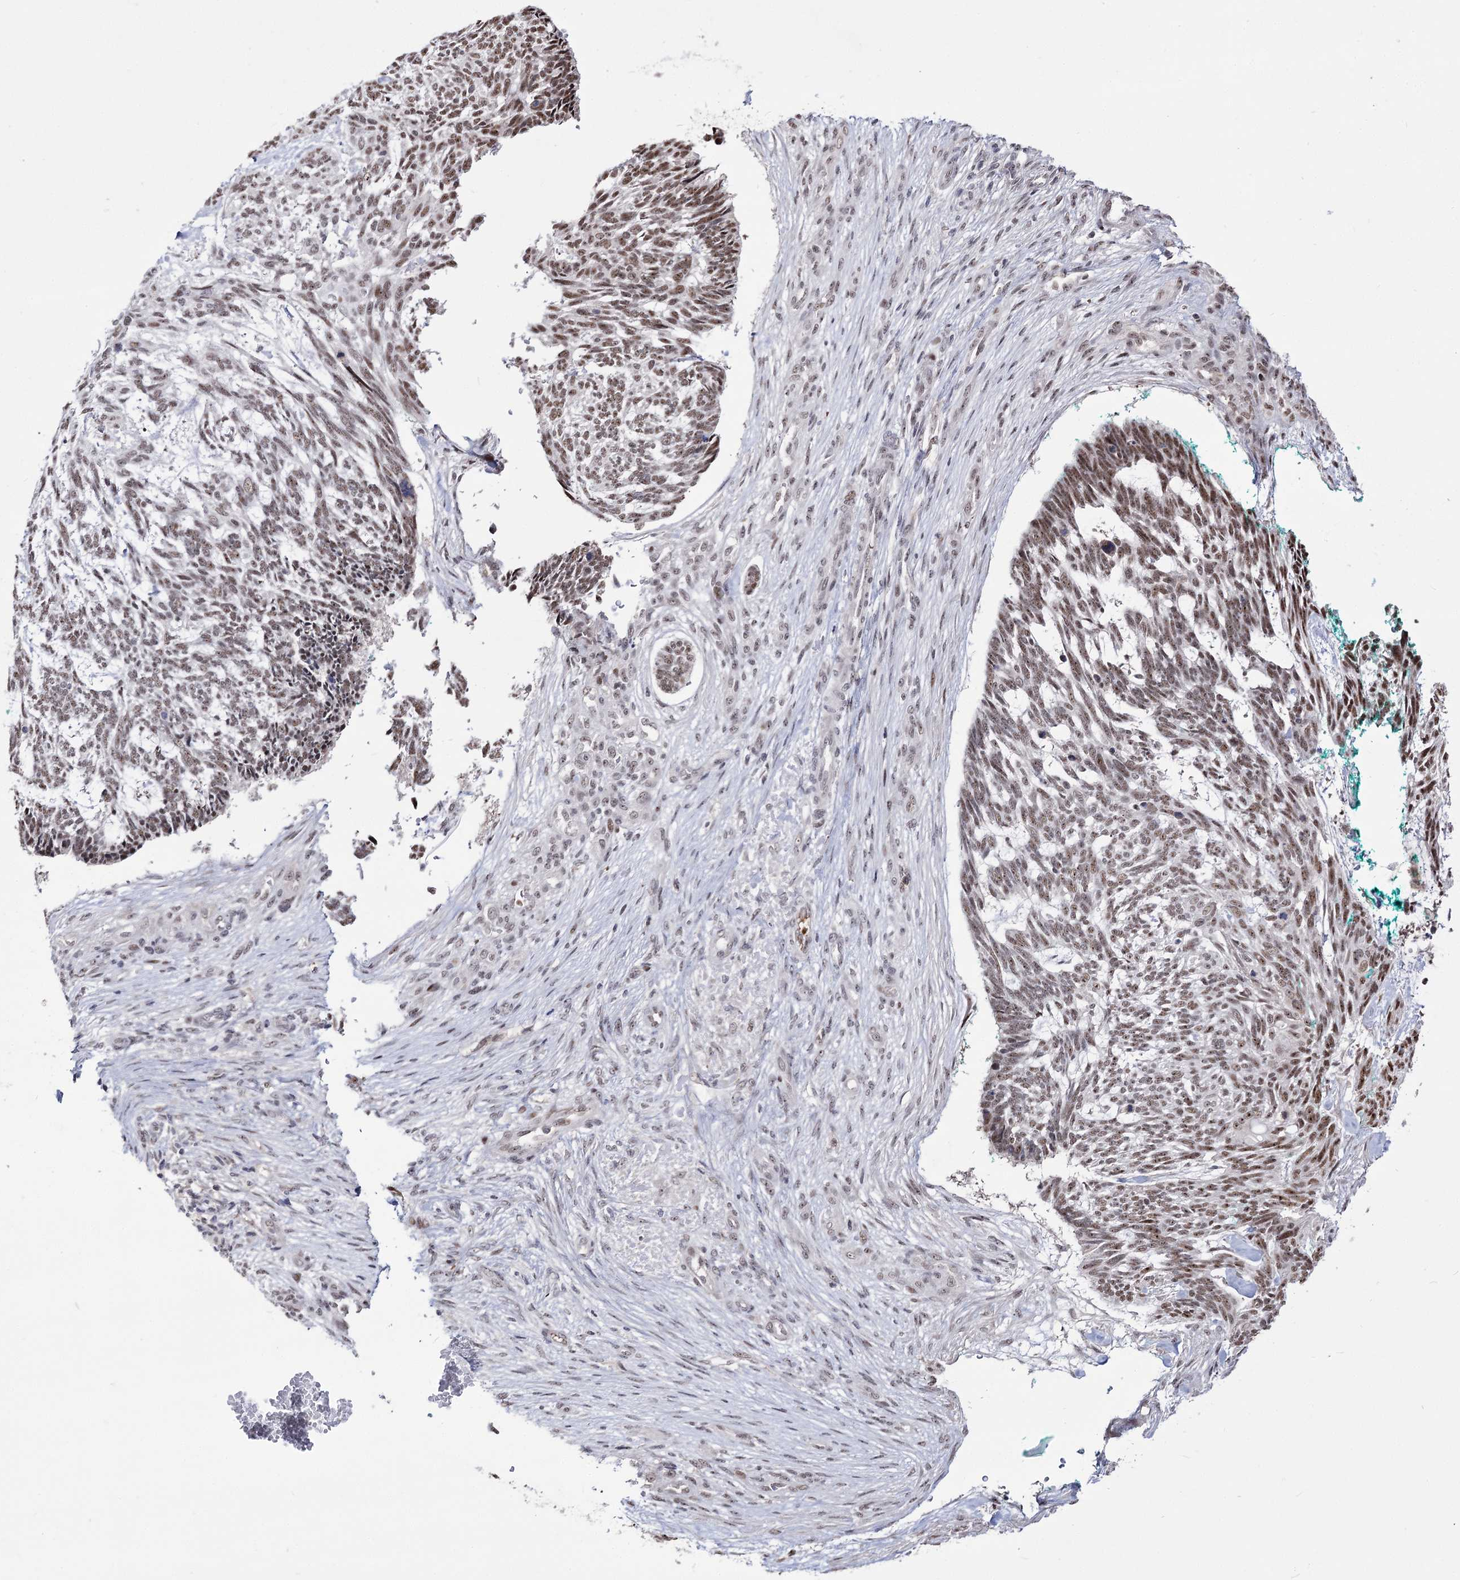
{"staining": {"intensity": "moderate", "quantity": ">75%", "location": "nuclear"}, "tissue": "skin cancer", "cell_type": "Tumor cells", "image_type": "cancer", "snomed": [{"axis": "morphology", "description": "Basal cell carcinoma"}, {"axis": "topography", "description": "Skin"}], "caption": "DAB (3,3'-diaminobenzidine) immunohistochemical staining of skin cancer (basal cell carcinoma) displays moderate nuclear protein positivity in approximately >75% of tumor cells. (DAB IHC, brown staining for protein, blue staining for nuclei).", "gene": "STOX1", "patient": {"sex": "male", "age": 88}}